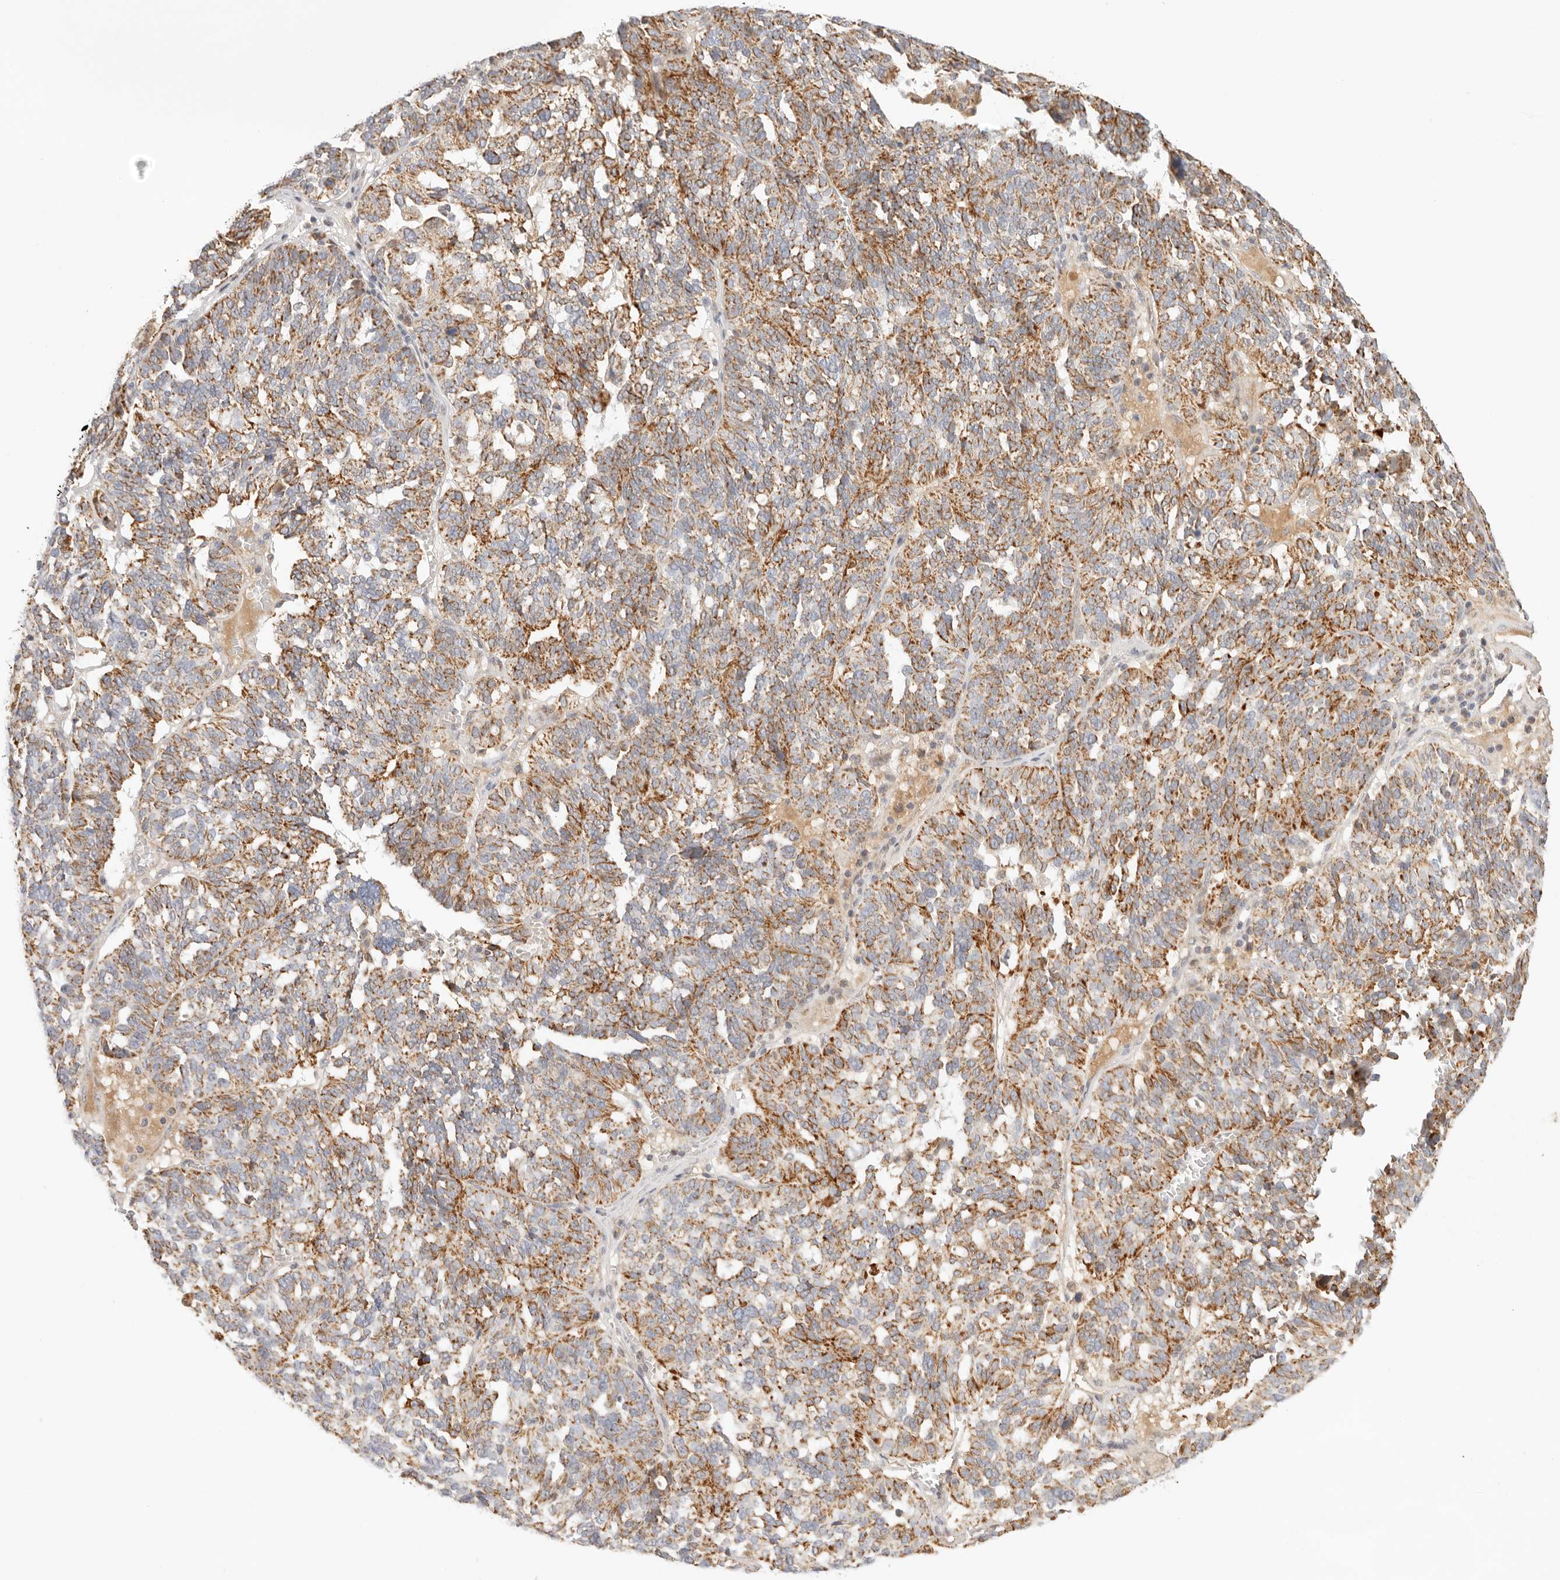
{"staining": {"intensity": "moderate", "quantity": ">75%", "location": "cytoplasmic/membranous"}, "tissue": "ovarian cancer", "cell_type": "Tumor cells", "image_type": "cancer", "snomed": [{"axis": "morphology", "description": "Cystadenocarcinoma, serous, NOS"}, {"axis": "topography", "description": "Ovary"}], "caption": "Immunohistochemical staining of ovarian serous cystadenocarcinoma exhibits medium levels of moderate cytoplasmic/membranous protein staining in about >75% of tumor cells. (Brightfield microscopy of DAB IHC at high magnification).", "gene": "COA6", "patient": {"sex": "female", "age": 59}}